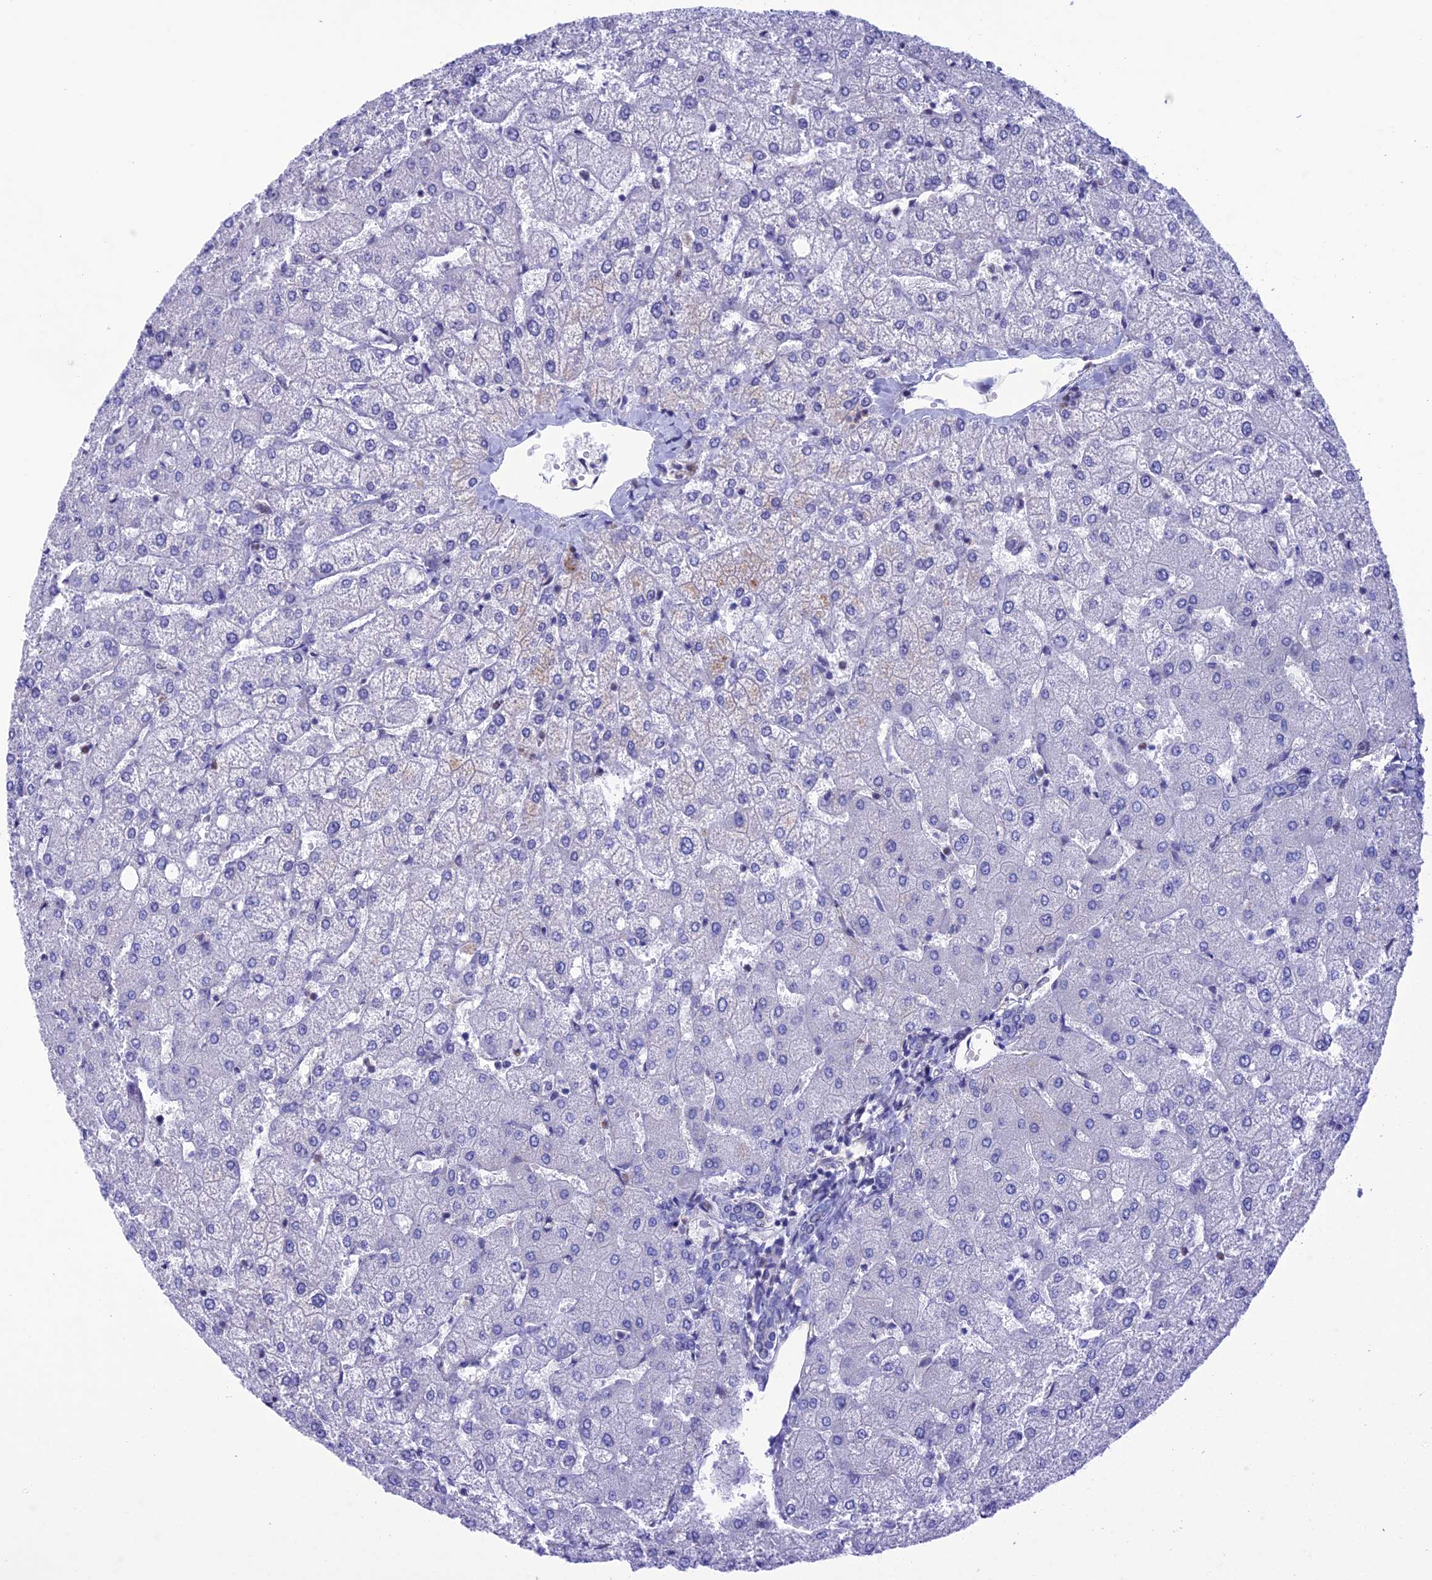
{"staining": {"intensity": "negative", "quantity": "none", "location": "none"}, "tissue": "liver", "cell_type": "Cholangiocytes", "image_type": "normal", "snomed": [{"axis": "morphology", "description": "Normal tissue, NOS"}, {"axis": "topography", "description": "Liver"}], "caption": "DAB immunohistochemical staining of unremarkable liver shows no significant staining in cholangiocytes. (Immunohistochemistry, brightfield microscopy, high magnification).", "gene": "SLC1A6", "patient": {"sex": "female", "age": 54}}